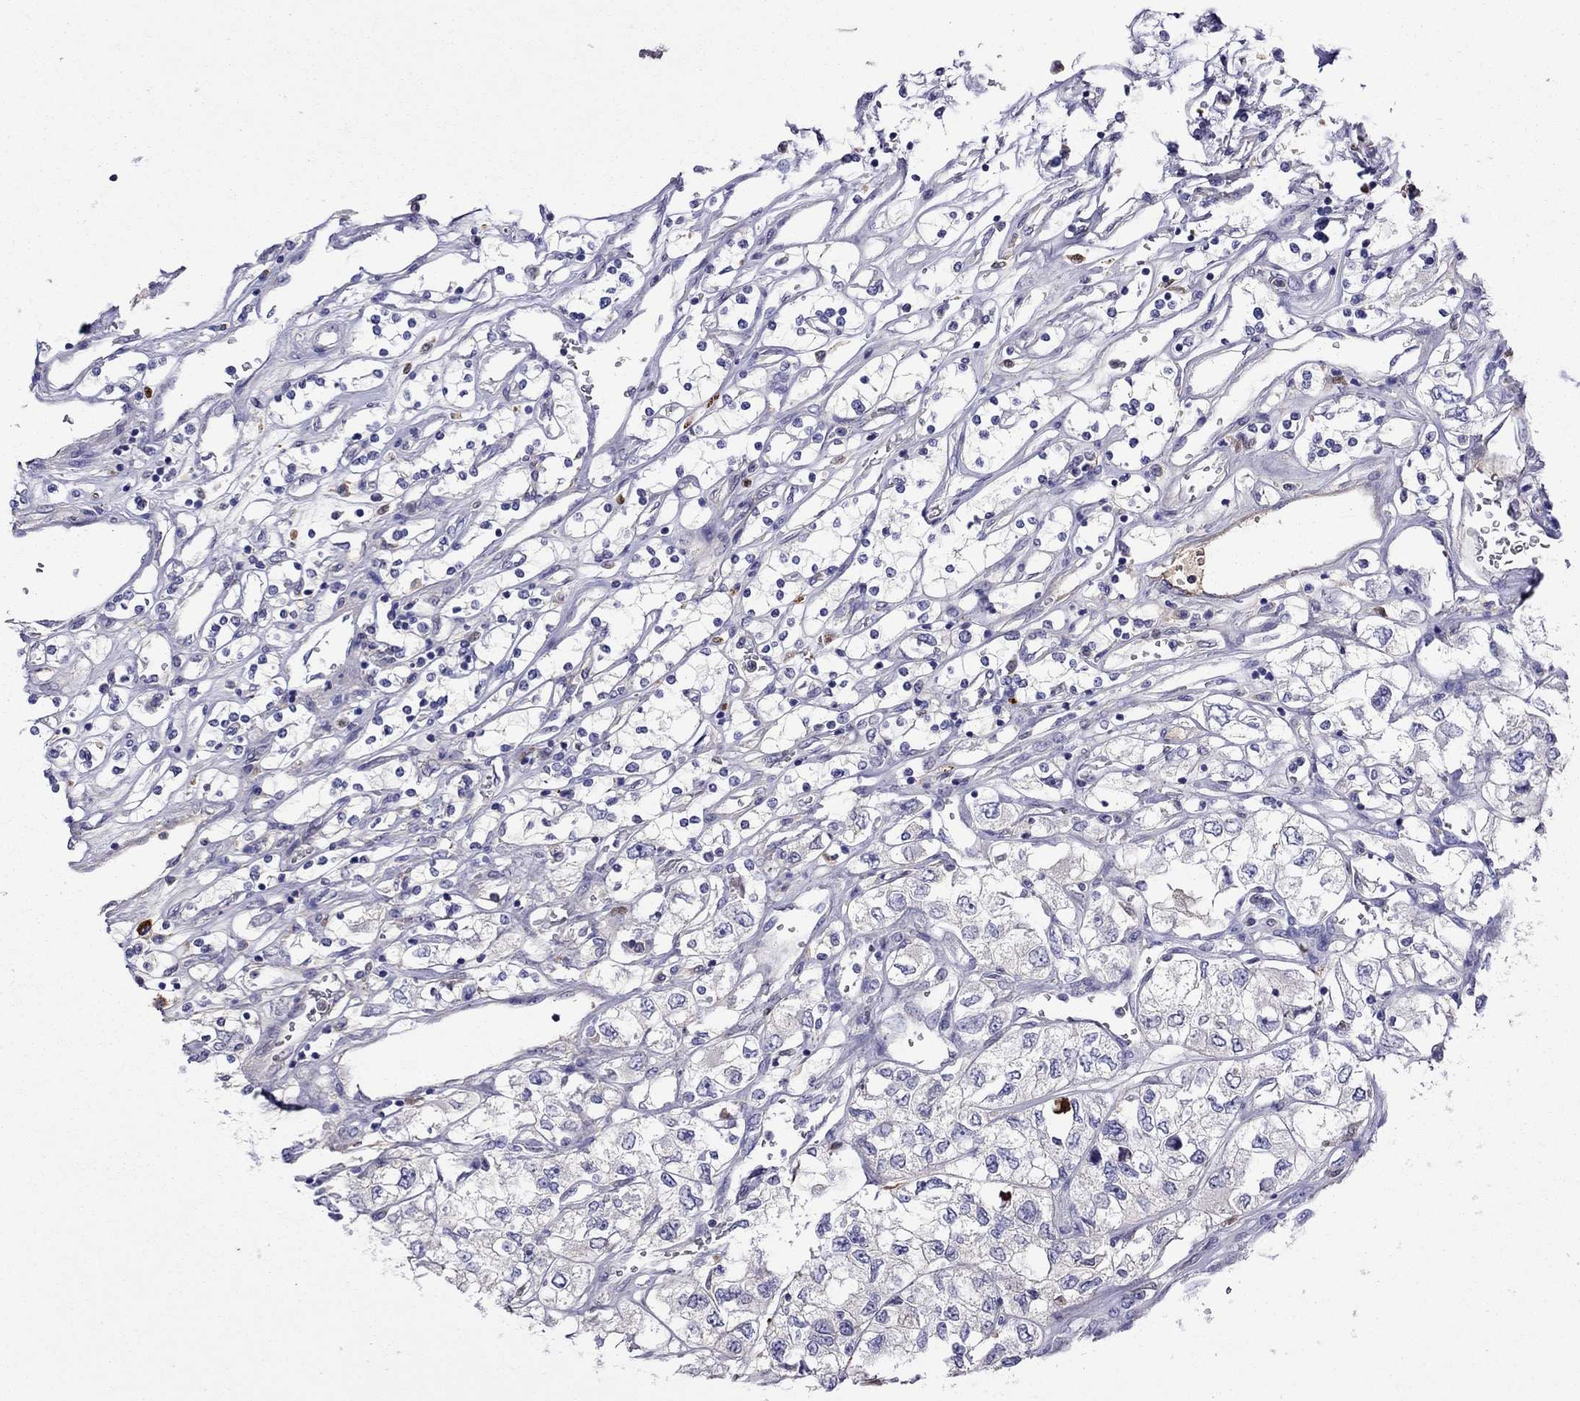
{"staining": {"intensity": "negative", "quantity": "none", "location": "none"}, "tissue": "renal cancer", "cell_type": "Tumor cells", "image_type": "cancer", "snomed": [{"axis": "morphology", "description": "Adenocarcinoma, NOS"}, {"axis": "topography", "description": "Kidney"}], "caption": "This is a photomicrograph of immunohistochemistry (IHC) staining of adenocarcinoma (renal), which shows no staining in tumor cells. The staining was performed using DAB to visualize the protein expression in brown, while the nuclei were stained in blue with hematoxylin (Magnification: 20x).", "gene": "SERPINA3", "patient": {"sex": "female", "age": 59}}